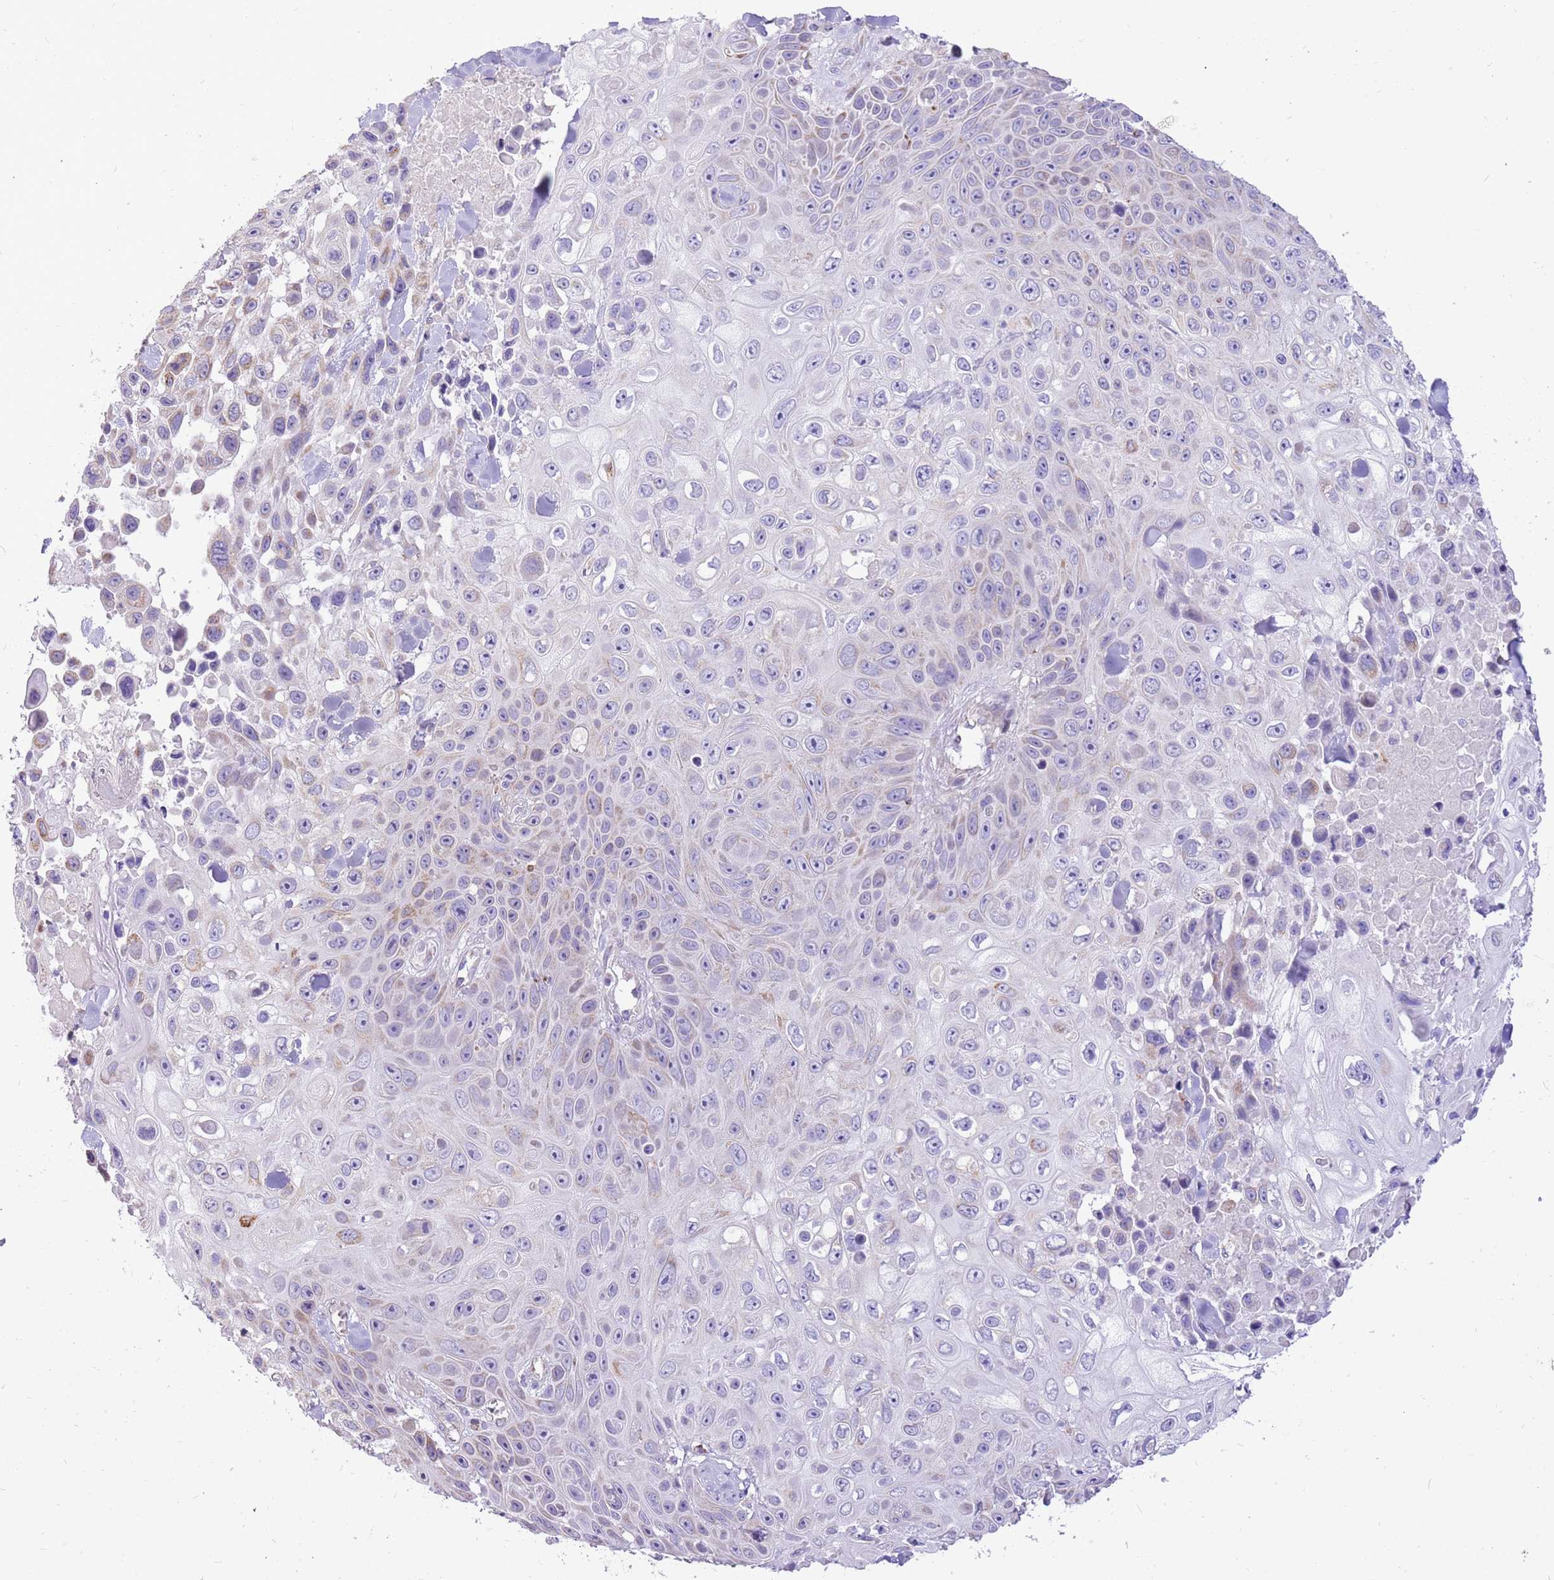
{"staining": {"intensity": "weak", "quantity": "<25%", "location": "cytoplasmic/membranous"}, "tissue": "skin cancer", "cell_type": "Tumor cells", "image_type": "cancer", "snomed": [{"axis": "morphology", "description": "Squamous cell carcinoma, NOS"}, {"axis": "topography", "description": "Skin"}], "caption": "A histopathology image of skin cancer stained for a protein demonstrates no brown staining in tumor cells.", "gene": "COX17", "patient": {"sex": "male", "age": 82}}